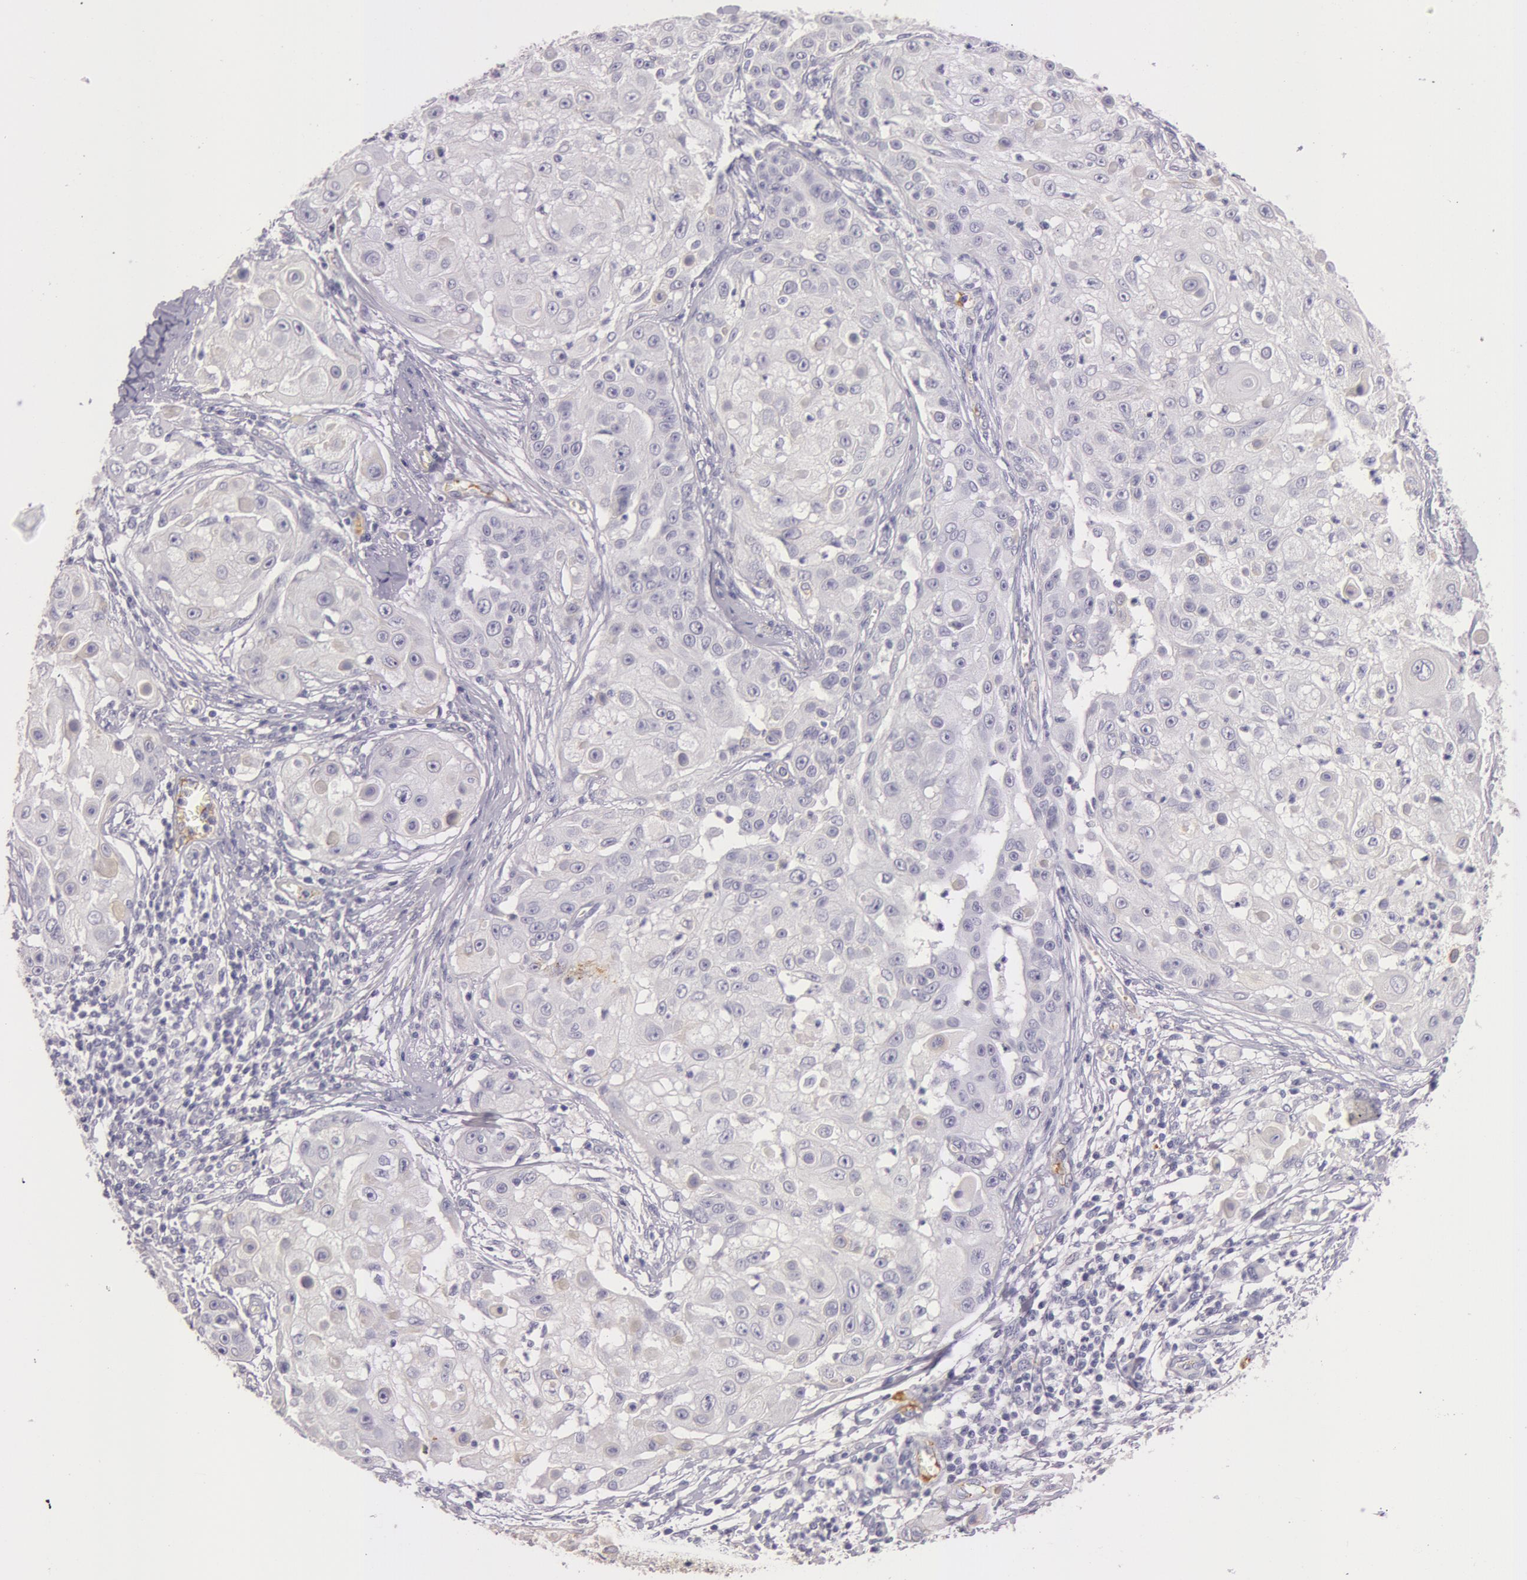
{"staining": {"intensity": "negative", "quantity": "none", "location": "none"}, "tissue": "skin cancer", "cell_type": "Tumor cells", "image_type": "cancer", "snomed": [{"axis": "morphology", "description": "Squamous cell carcinoma, NOS"}, {"axis": "topography", "description": "Skin"}], "caption": "Human squamous cell carcinoma (skin) stained for a protein using immunohistochemistry demonstrates no staining in tumor cells.", "gene": "C4BPA", "patient": {"sex": "female", "age": 57}}